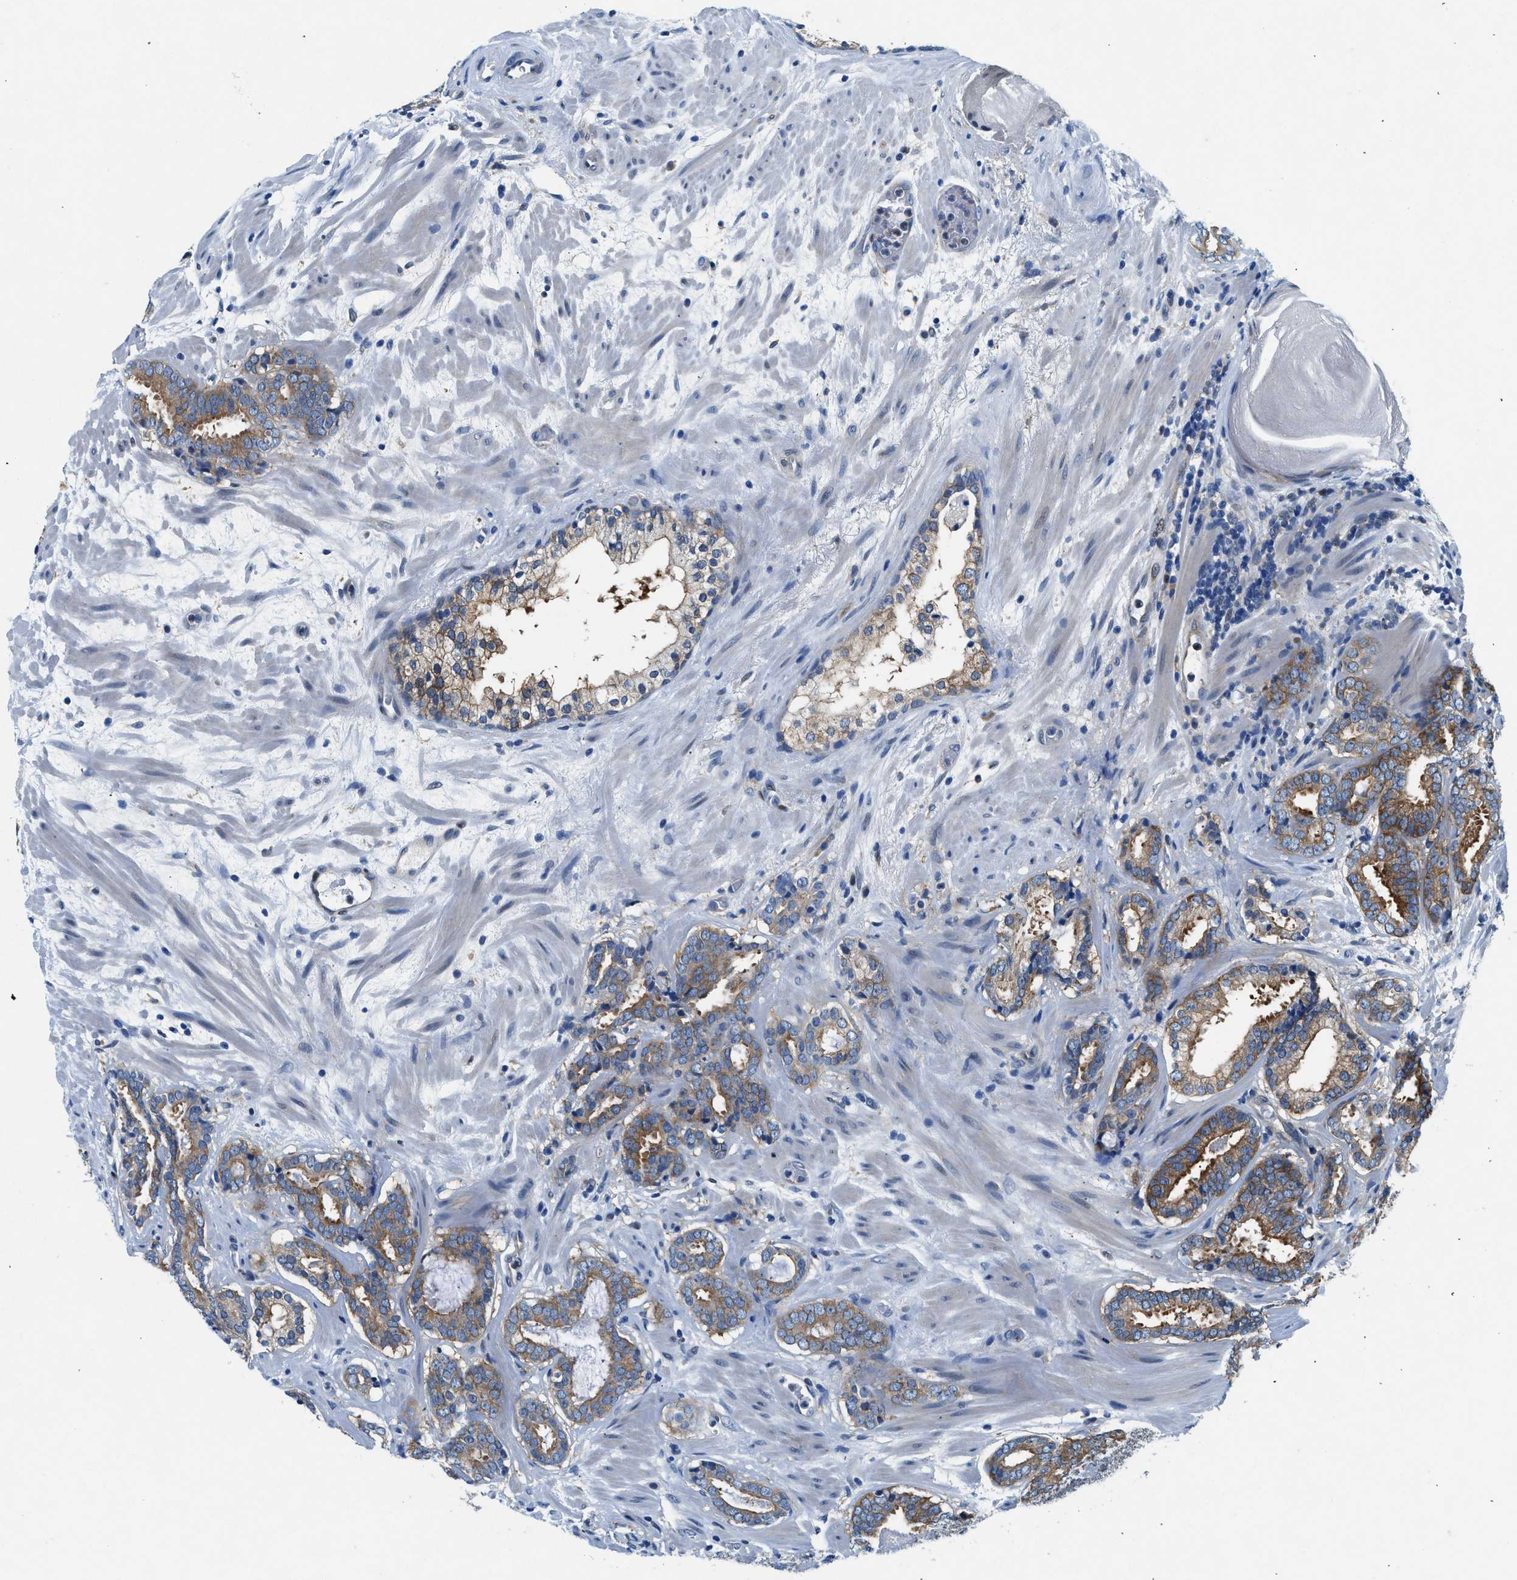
{"staining": {"intensity": "moderate", "quantity": ">75%", "location": "cytoplasmic/membranous"}, "tissue": "prostate cancer", "cell_type": "Tumor cells", "image_type": "cancer", "snomed": [{"axis": "morphology", "description": "Adenocarcinoma, Low grade"}, {"axis": "topography", "description": "Prostate"}], "caption": "A brown stain labels moderate cytoplasmic/membranous positivity of a protein in prostate adenocarcinoma (low-grade) tumor cells.", "gene": "COPS2", "patient": {"sex": "male", "age": 69}}